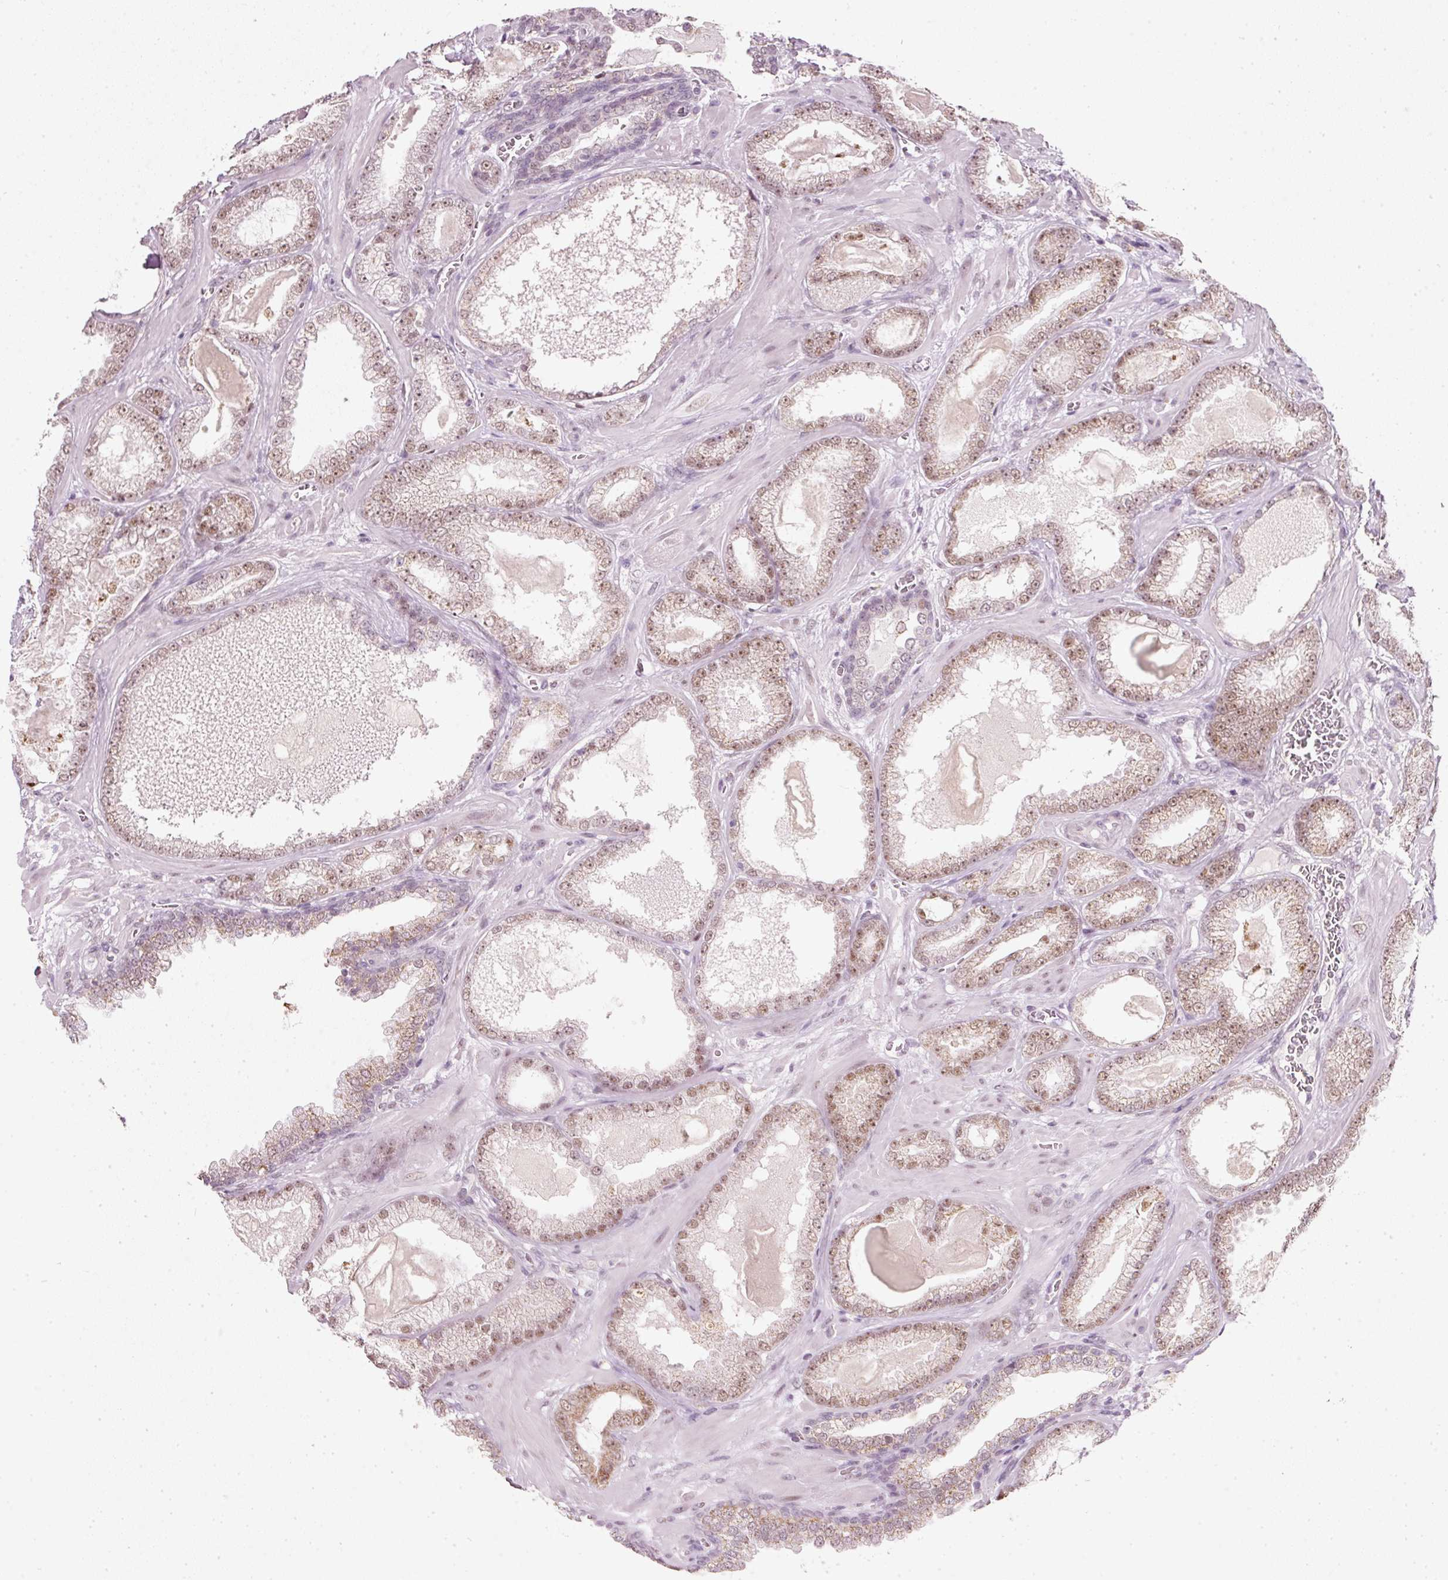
{"staining": {"intensity": "moderate", "quantity": "25%-75%", "location": "nuclear"}, "tissue": "prostate cancer", "cell_type": "Tumor cells", "image_type": "cancer", "snomed": [{"axis": "morphology", "description": "Adenocarcinoma, Low grade"}, {"axis": "topography", "description": "Prostate"}], "caption": "Brown immunohistochemical staining in human low-grade adenocarcinoma (prostate) reveals moderate nuclear expression in about 25%-75% of tumor cells. Ihc stains the protein of interest in brown and the nuclei are stained blue.", "gene": "FSTL3", "patient": {"sex": "male", "age": 57}}